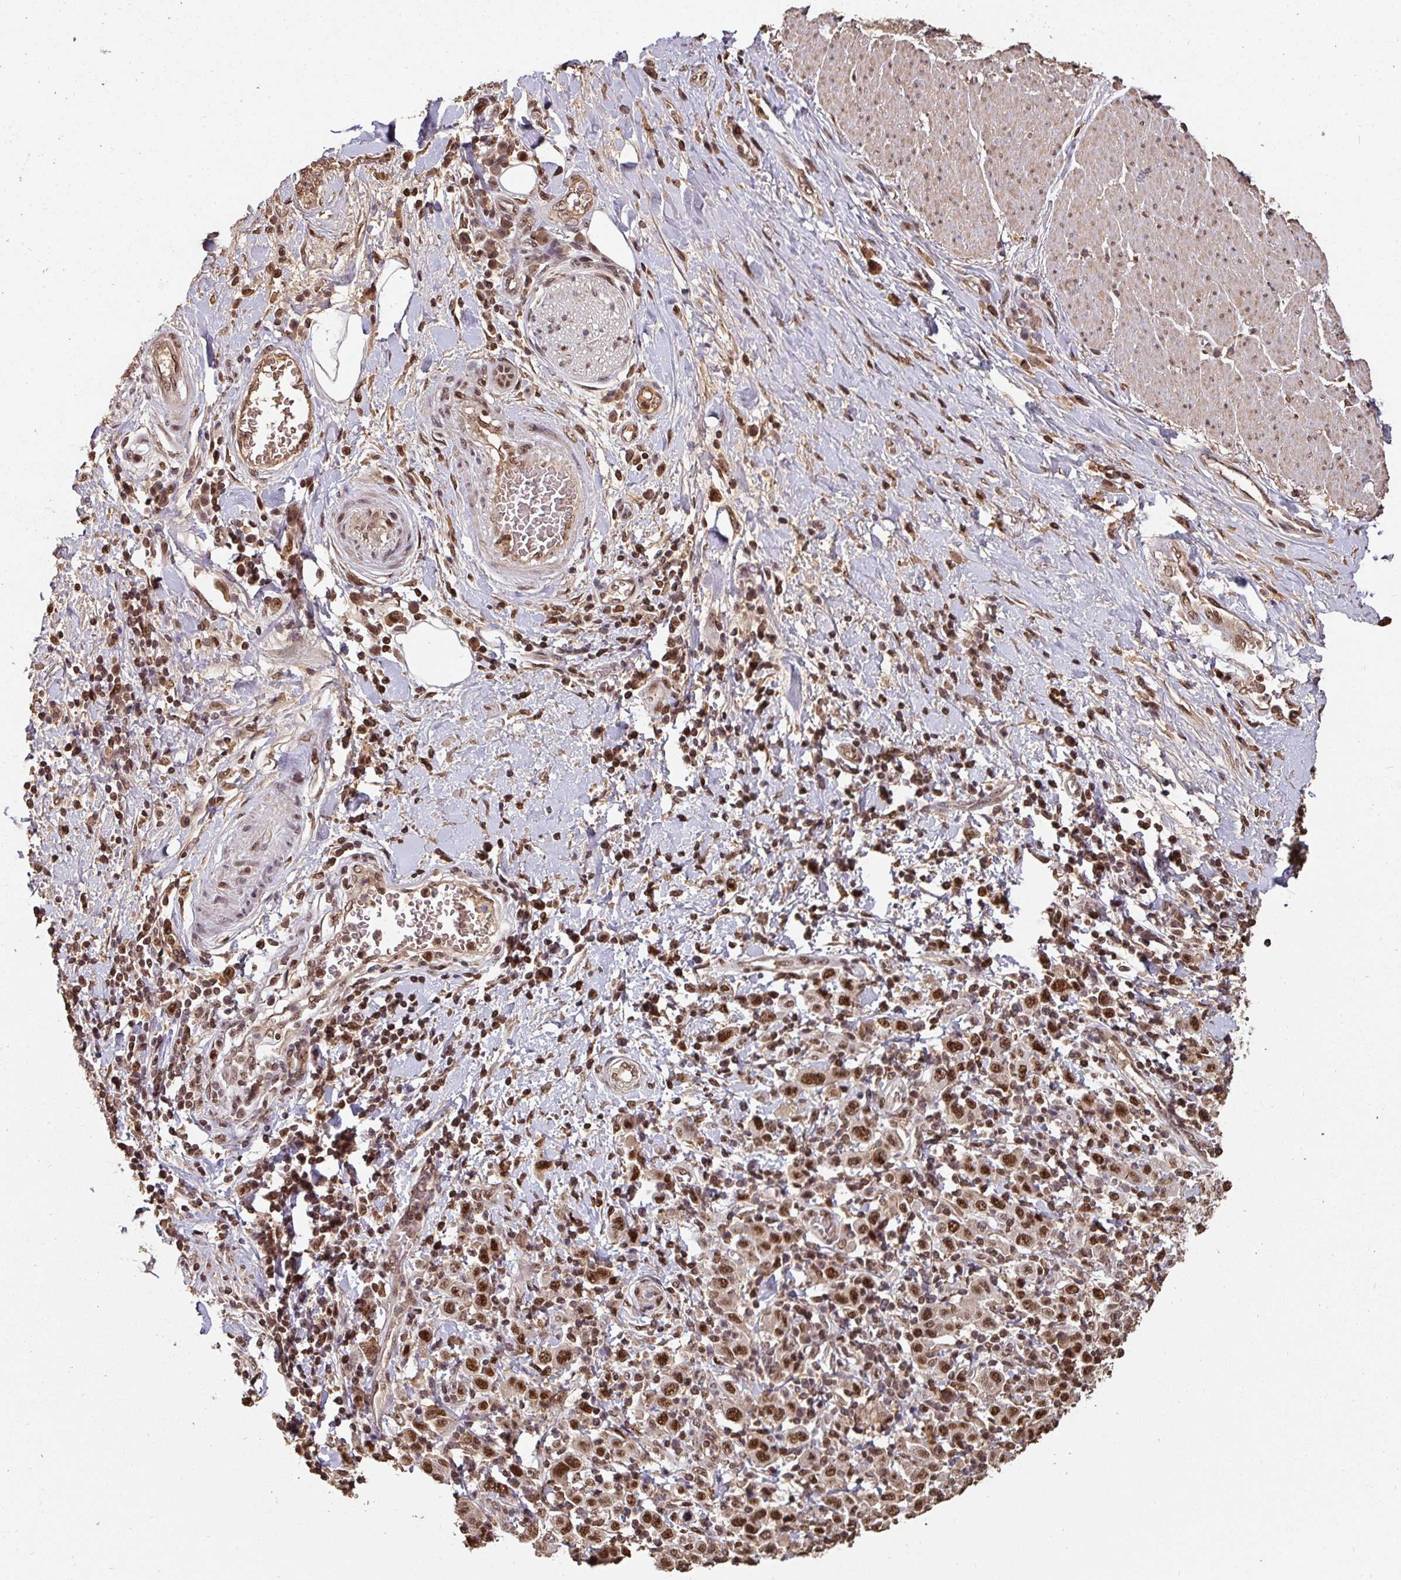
{"staining": {"intensity": "strong", "quantity": ">75%", "location": "nuclear"}, "tissue": "stomach cancer", "cell_type": "Tumor cells", "image_type": "cancer", "snomed": [{"axis": "morphology", "description": "Normal tissue, NOS"}, {"axis": "morphology", "description": "Adenocarcinoma, NOS"}, {"axis": "topography", "description": "Stomach, upper"}, {"axis": "topography", "description": "Stomach"}], "caption": "Stomach cancer was stained to show a protein in brown. There is high levels of strong nuclear expression in approximately >75% of tumor cells. The protein of interest is stained brown, and the nuclei are stained in blue (DAB (3,3'-diaminobenzidine) IHC with brightfield microscopy, high magnification).", "gene": "POLD1", "patient": {"sex": "male", "age": 59}}